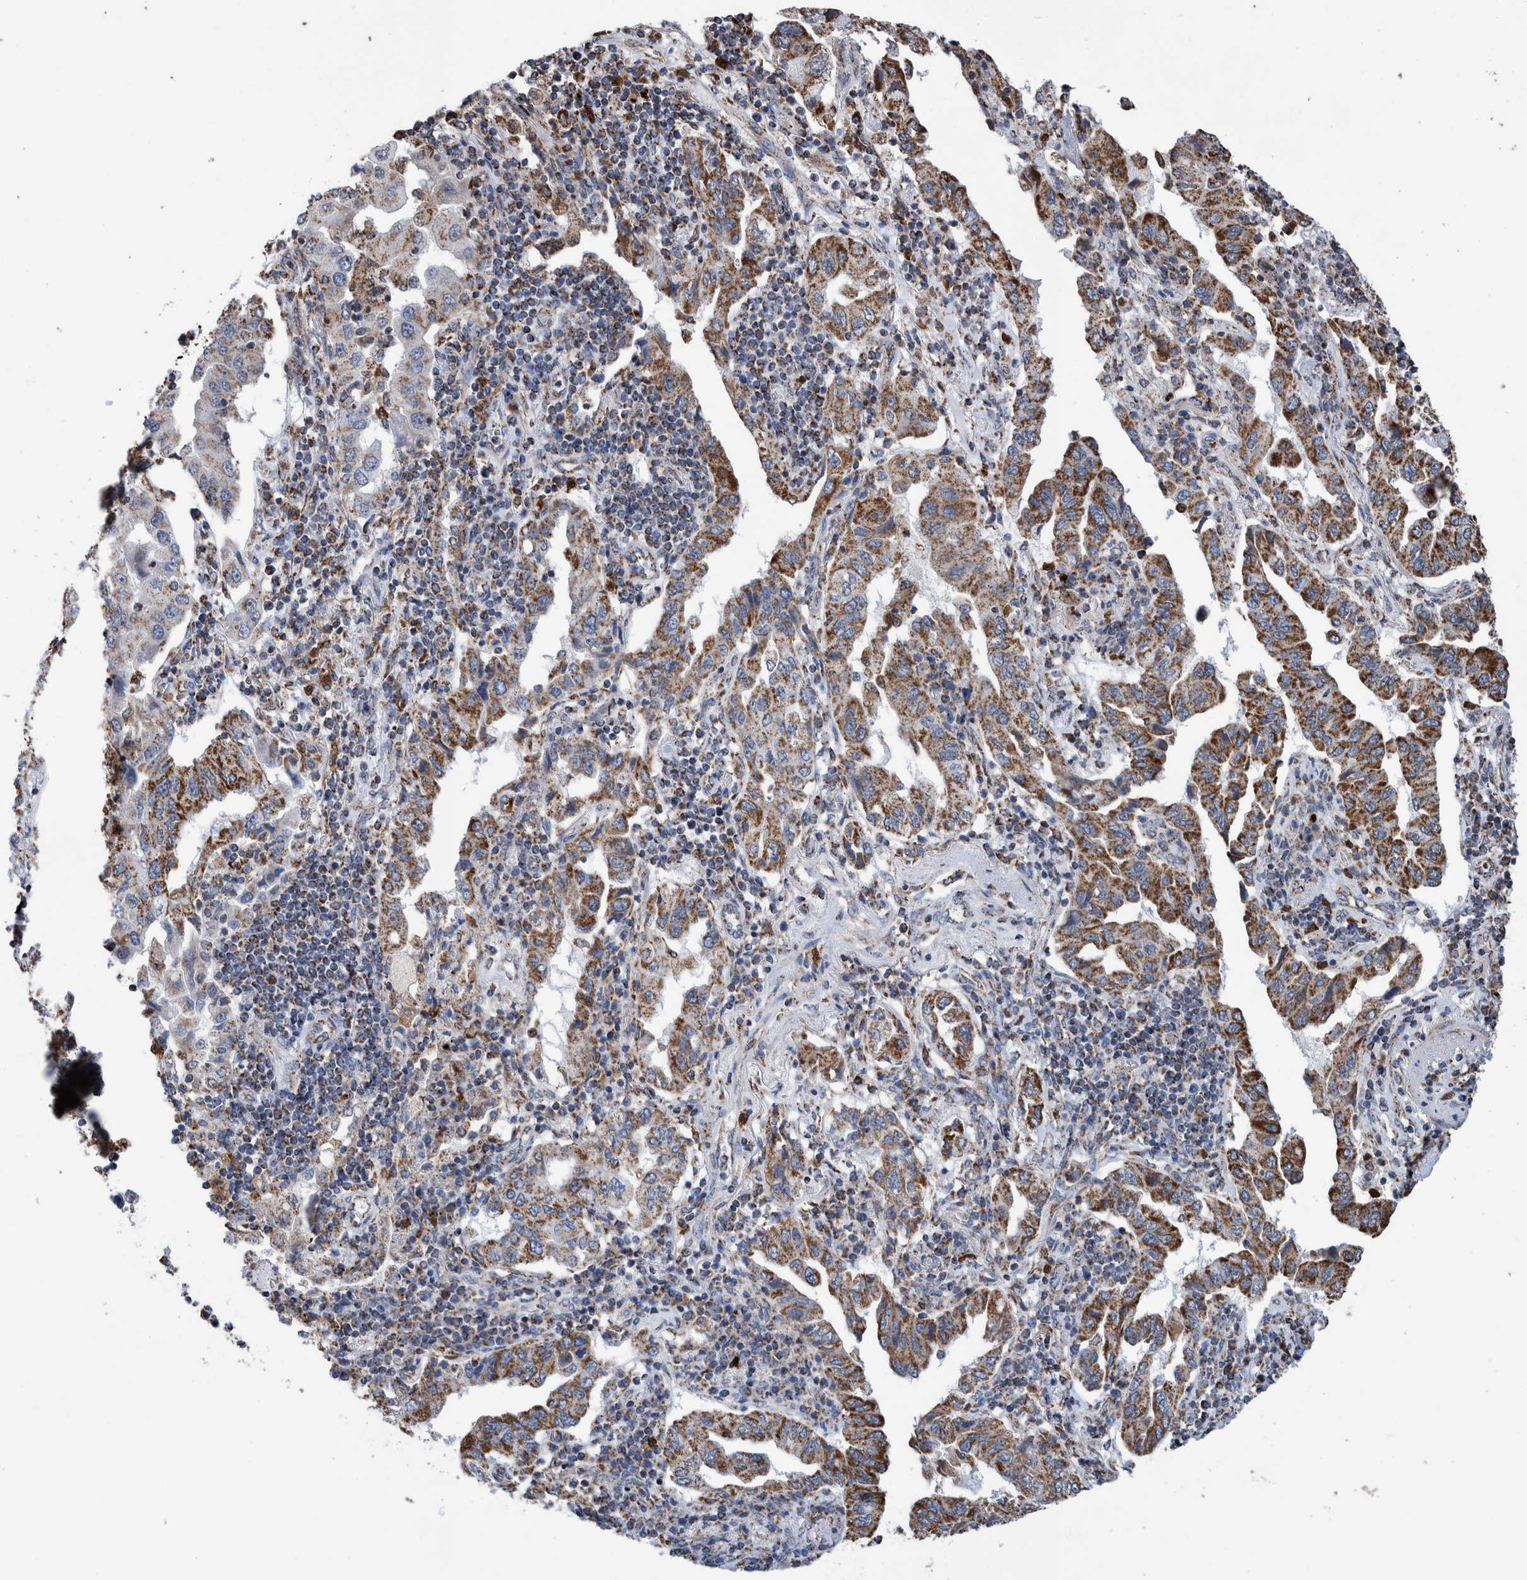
{"staining": {"intensity": "moderate", "quantity": "25%-75%", "location": "cytoplasmic/membranous"}, "tissue": "lung cancer", "cell_type": "Tumor cells", "image_type": "cancer", "snomed": [{"axis": "morphology", "description": "Adenocarcinoma, NOS"}, {"axis": "topography", "description": "Lung"}], "caption": "Immunohistochemical staining of human adenocarcinoma (lung) displays medium levels of moderate cytoplasmic/membranous protein positivity in about 25%-75% of tumor cells. Nuclei are stained in blue.", "gene": "DECR1", "patient": {"sex": "female", "age": 65}}